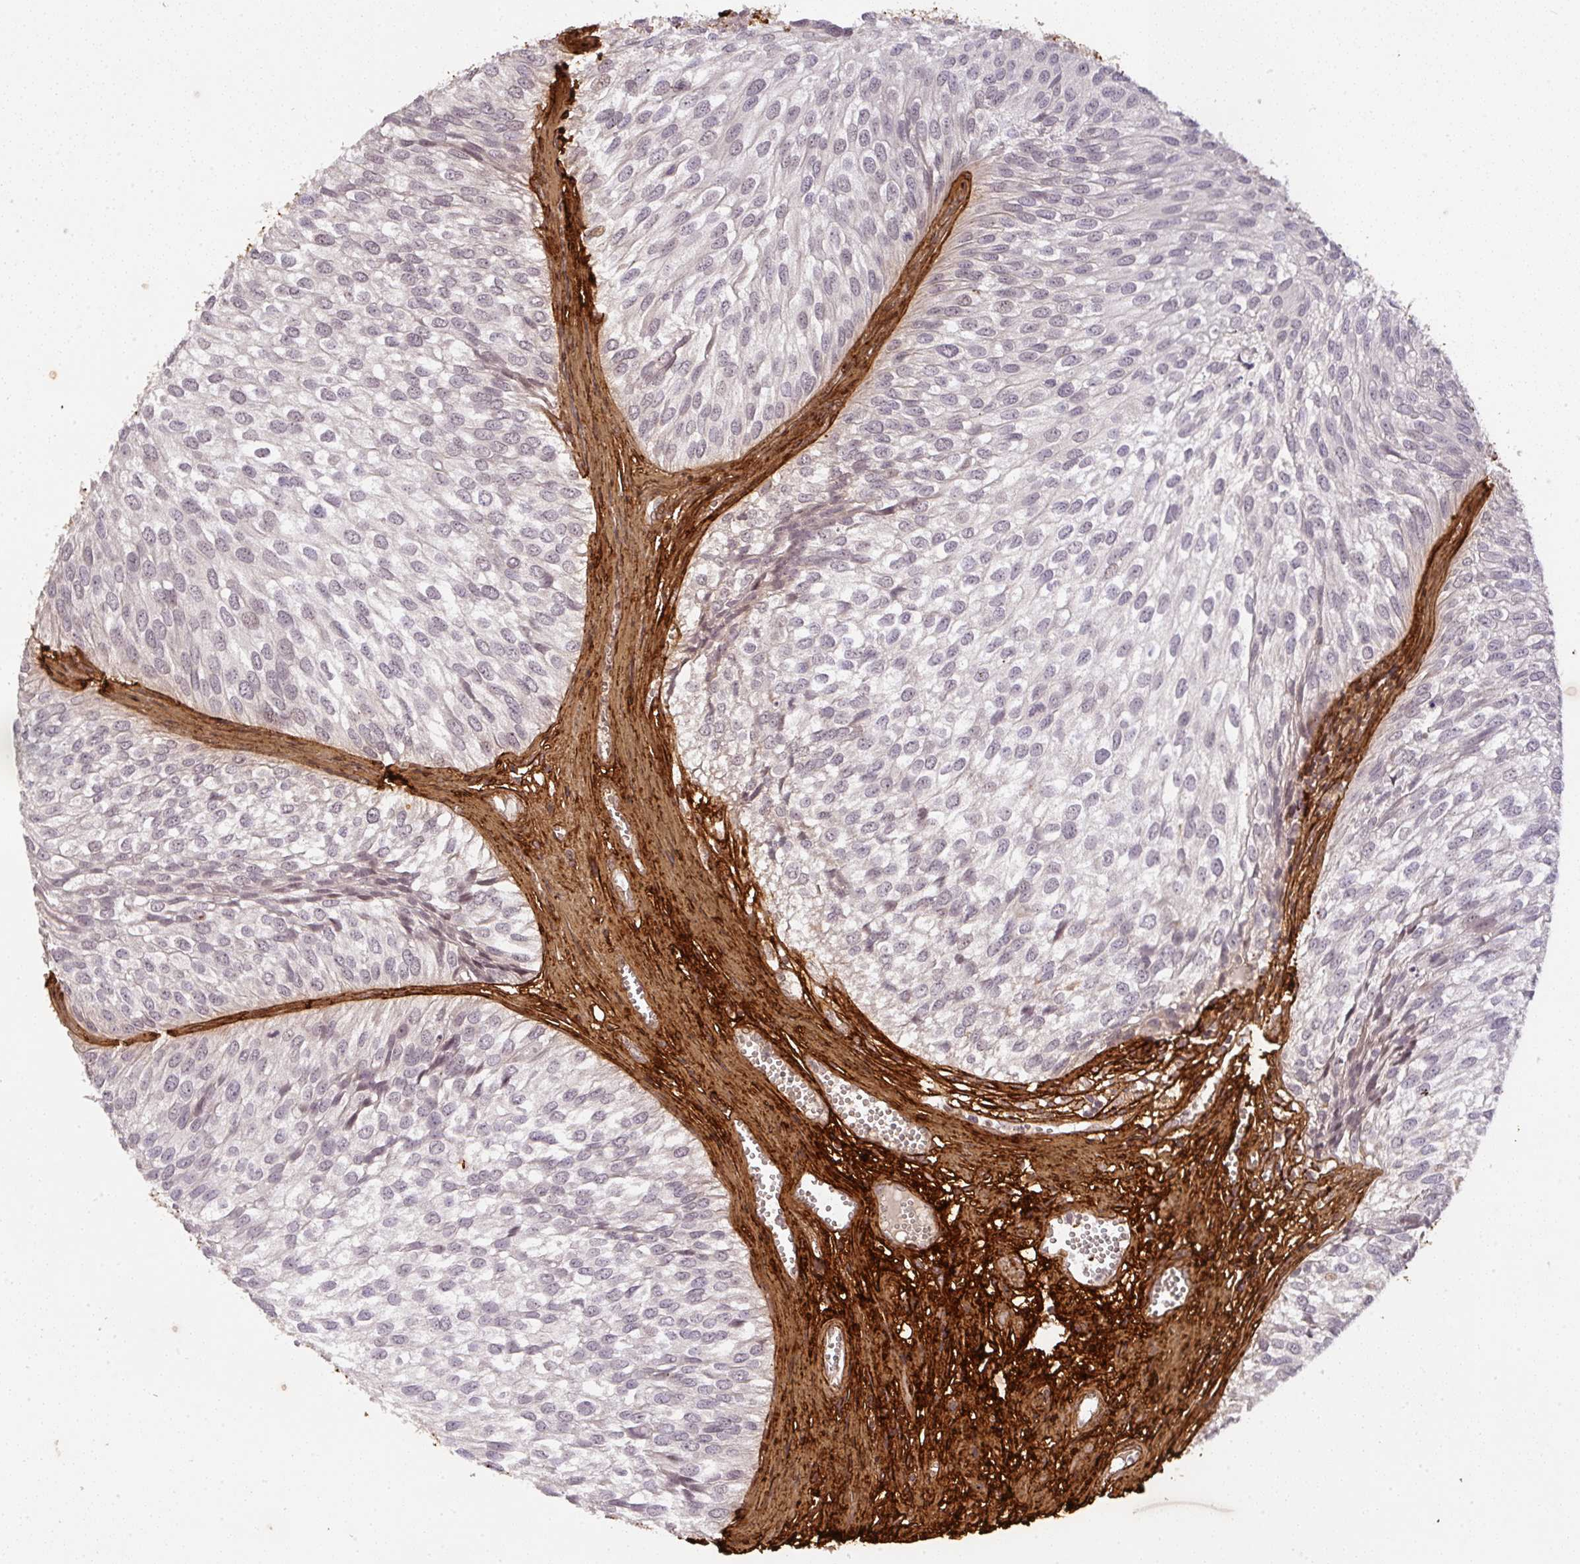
{"staining": {"intensity": "negative", "quantity": "none", "location": "none"}, "tissue": "urothelial cancer", "cell_type": "Tumor cells", "image_type": "cancer", "snomed": [{"axis": "morphology", "description": "Urothelial carcinoma, Low grade"}, {"axis": "topography", "description": "Urinary bladder"}], "caption": "A micrograph of human low-grade urothelial carcinoma is negative for staining in tumor cells. Brightfield microscopy of IHC stained with DAB (3,3'-diaminobenzidine) (brown) and hematoxylin (blue), captured at high magnification.", "gene": "COL3A1", "patient": {"sex": "male", "age": 91}}